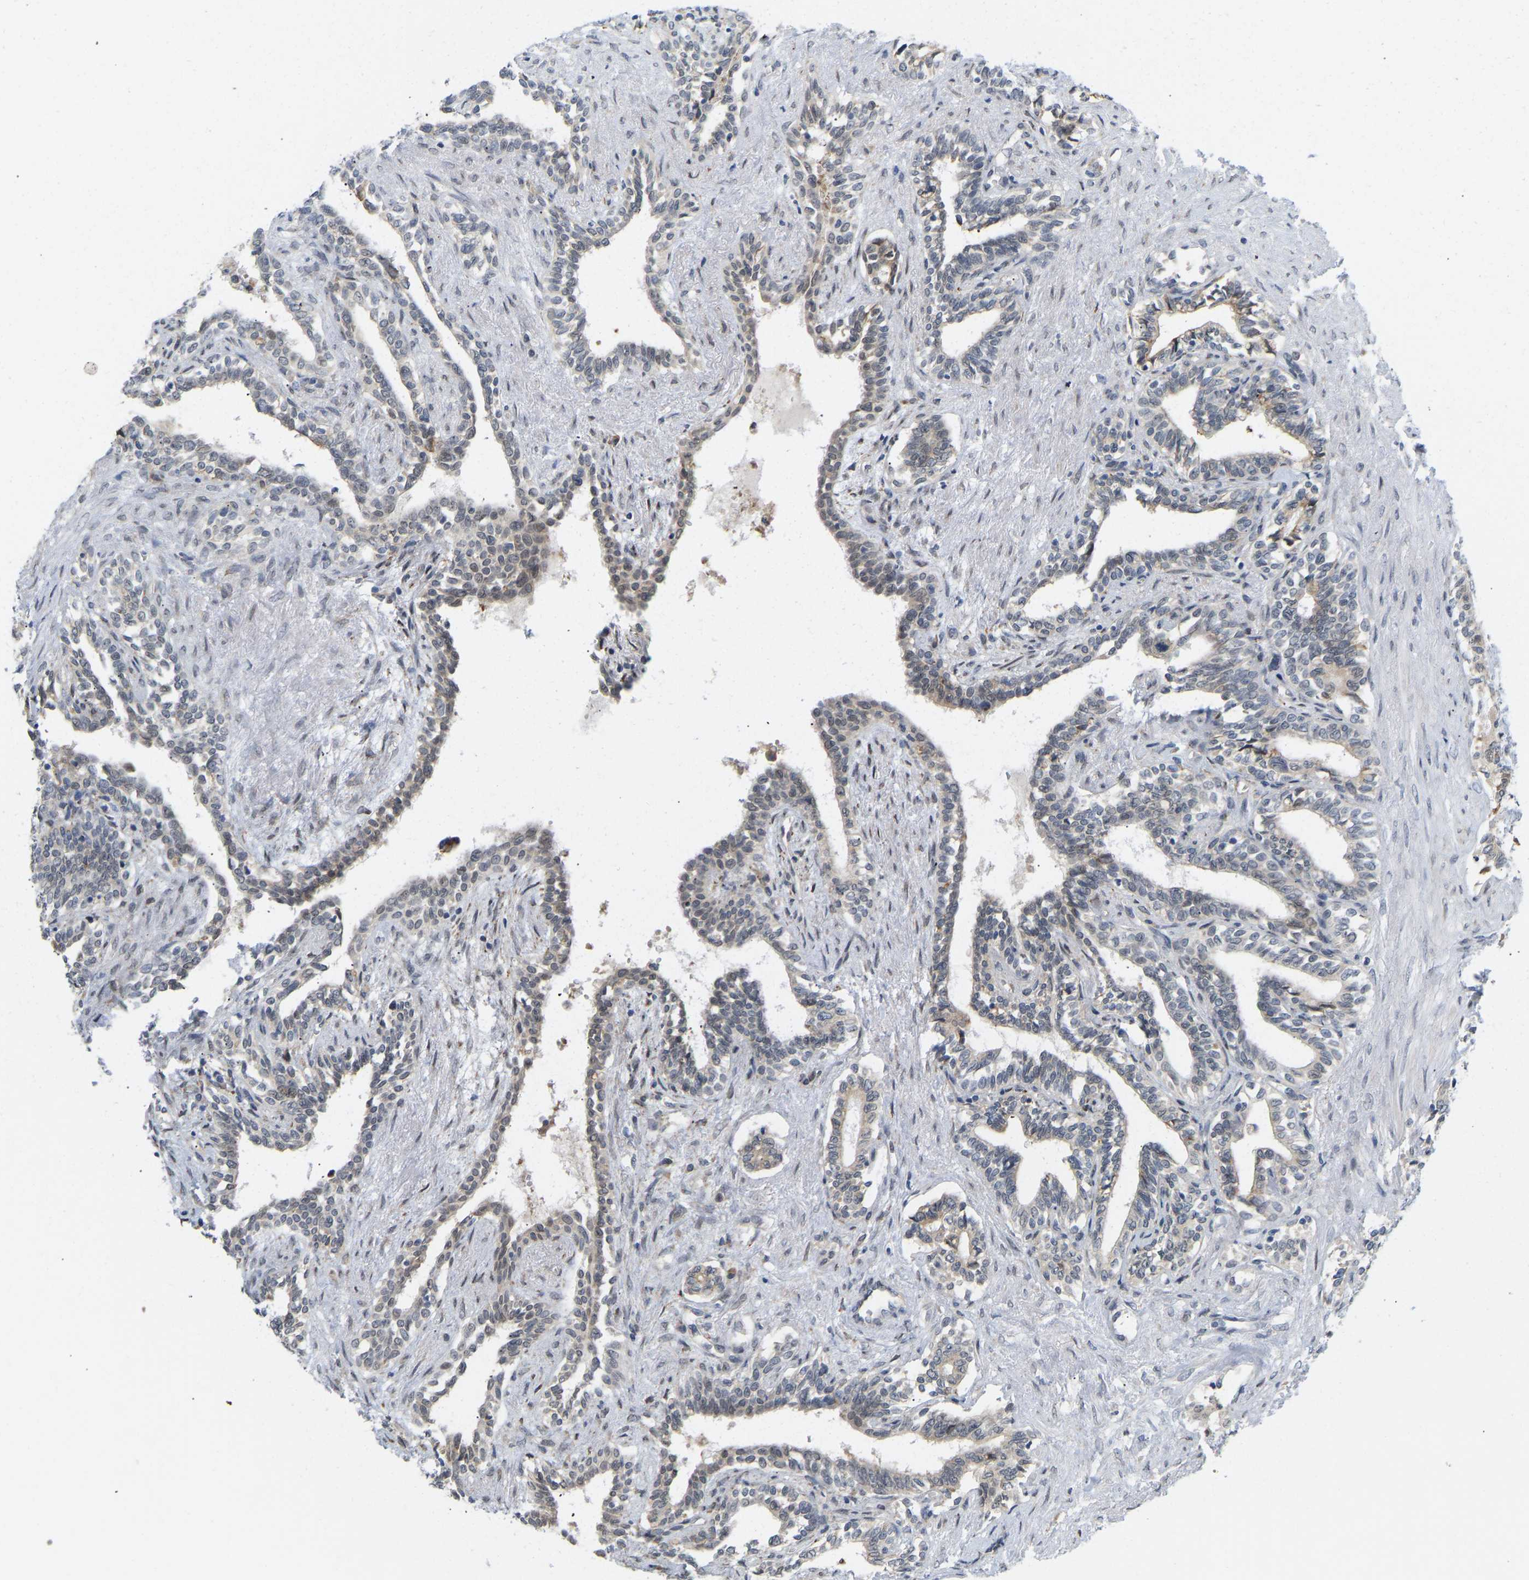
{"staining": {"intensity": "moderate", "quantity": "25%-75%", "location": "cytoplasmic/membranous"}, "tissue": "seminal vesicle", "cell_type": "Glandular cells", "image_type": "normal", "snomed": [{"axis": "morphology", "description": "Normal tissue, NOS"}, {"axis": "morphology", "description": "Adenocarcinoma, High grade"}, {"axis": "topography", "description": "Prostate"}, {"axis": "topography", "description": "Seminal veicle"}], "caption": "Human seminal vesicle stained with a brown dye shows moderate cytoplasmic/membranous positive expression in about 25%-75% of glandular cells.", "gene": "BEND3", "patient": {"sex": "male", "age": 55}}